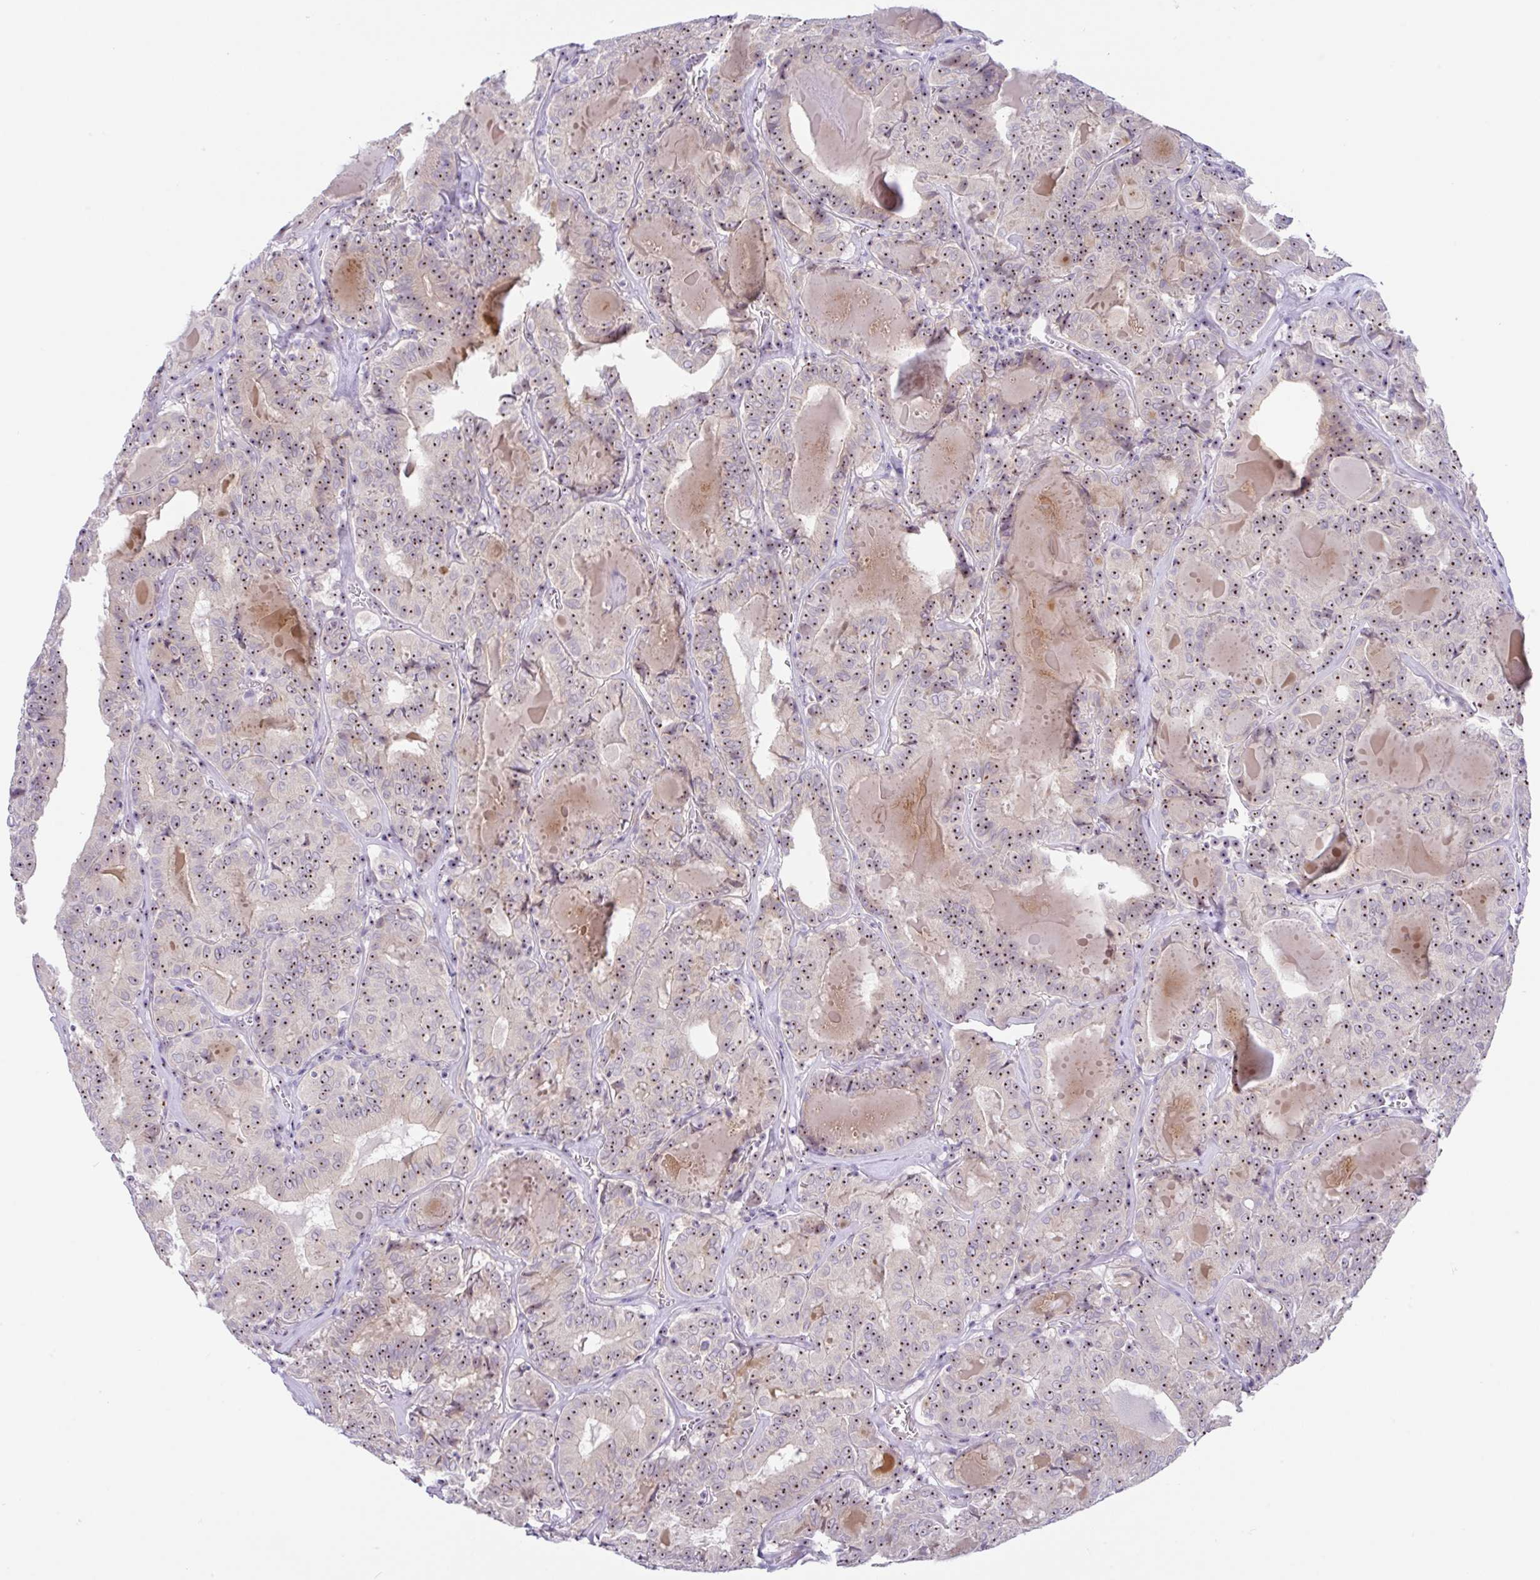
{"staining": {"intensity": "strong", "quantity": ">75%", "location": "nuclear"}, "tissue": "thyroid cancer", "cell_type": "Tumor cells", "image_type": "cancer", "snomed": [{"axis": "morphology", "description": "Papillary adenocarcinoma, NOS"}, {"axis": "topography", "description": "Thyroid gland"}], "caption": "Human thyroid cancer (papillary adenocarcinoma) stained with a brown dye exhibits strong nuclear positive positivity in about >75% of tumor cells.", "gene": "MXRA8", "patient": {"sex": "female", "age": 72}}